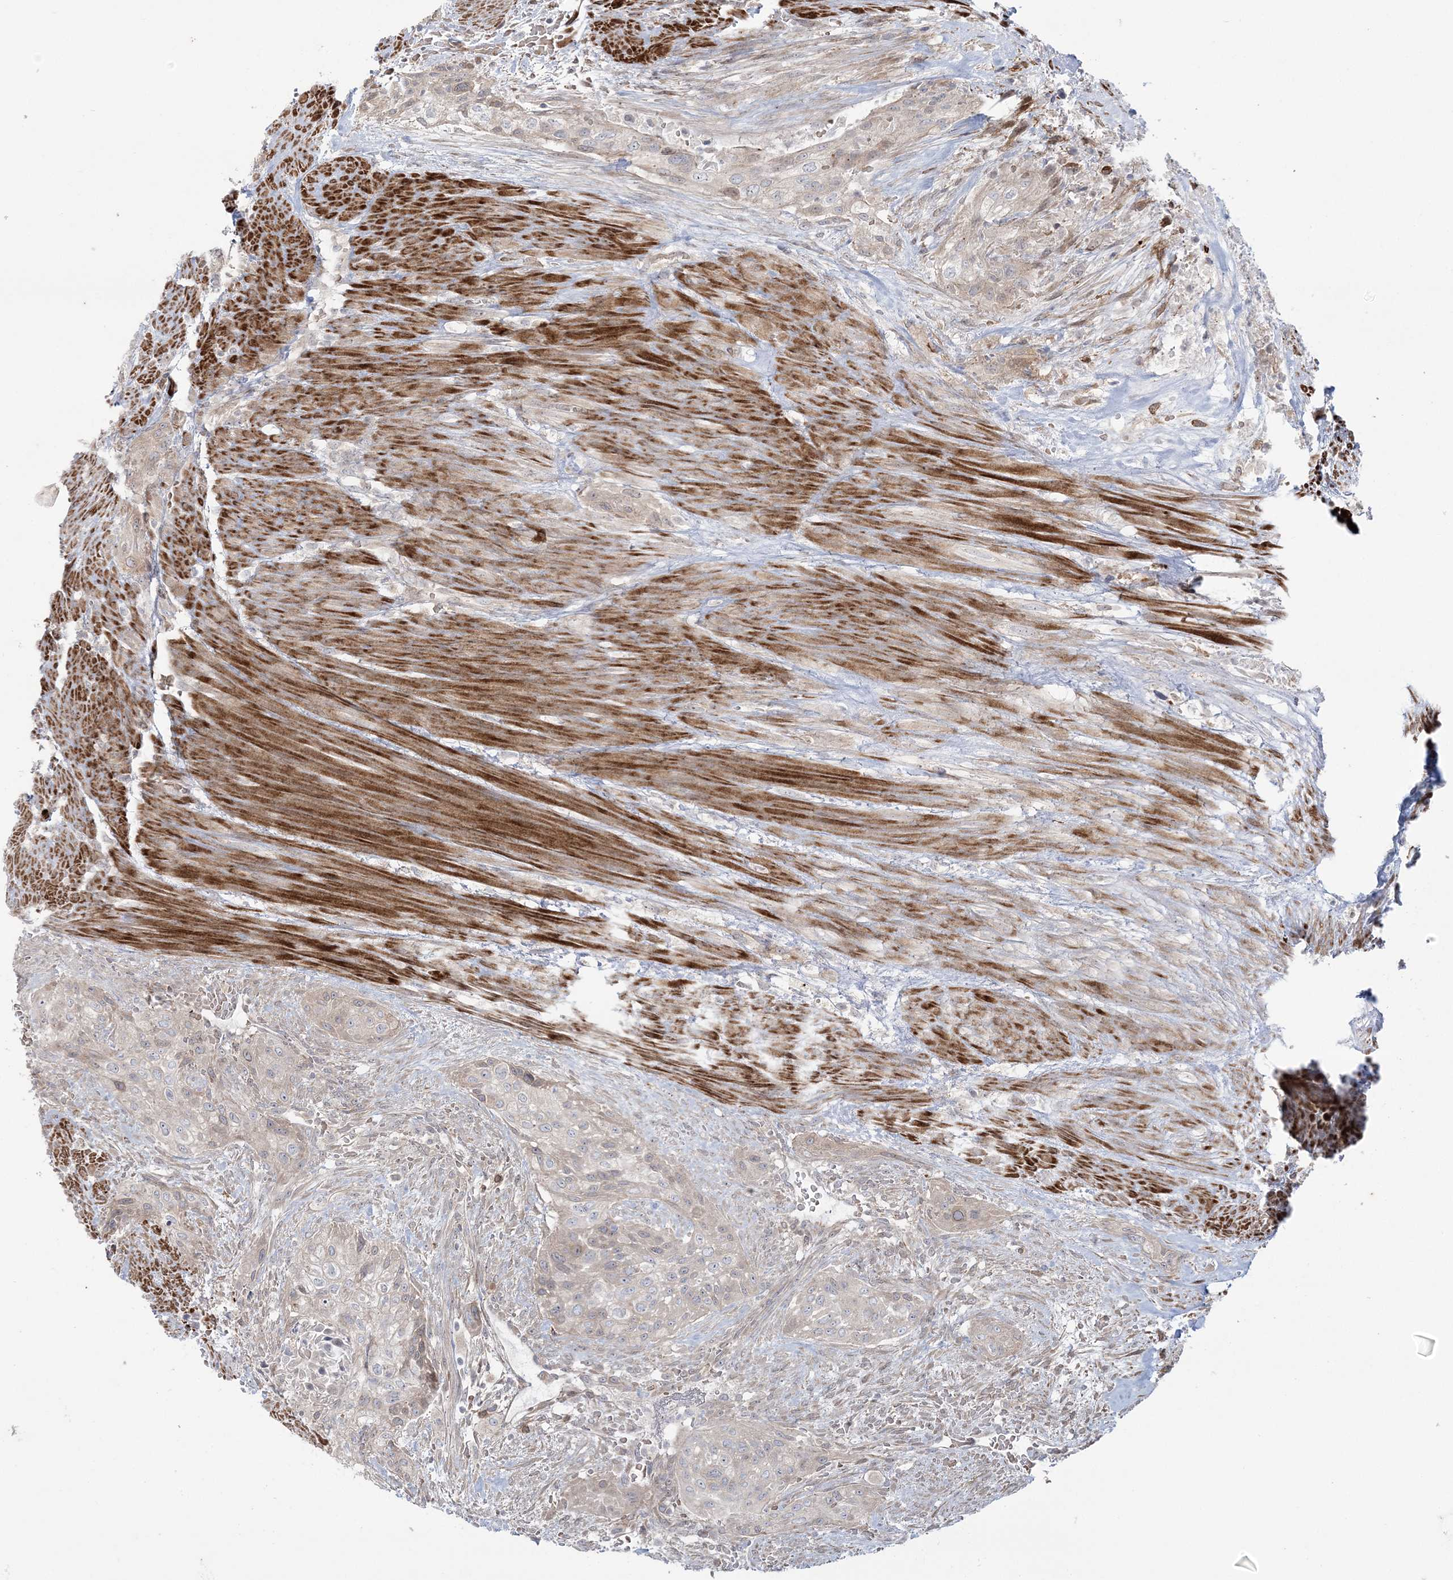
{"staining": {"intensity": "negative", "quantity": "none", "location": "none"}, "tissue": "urothelial cancer", "cell_type": "Tumor cells", "image_type": "cancer", "snomed": [{"axis": "morphology", "description": "Urothelial carcinoma, High grade"}, {"axis": "topography", "description": "Urinary bladder"}], "caption": "This micrograph is of urothelial cancer stained with immunohistochemistry to label a protein in brown with the nuclei are counter-stained blue. There is no staining in tumor cells.", "gene": "NUDT9", "patient": {"sex": "male", "age": 35}}